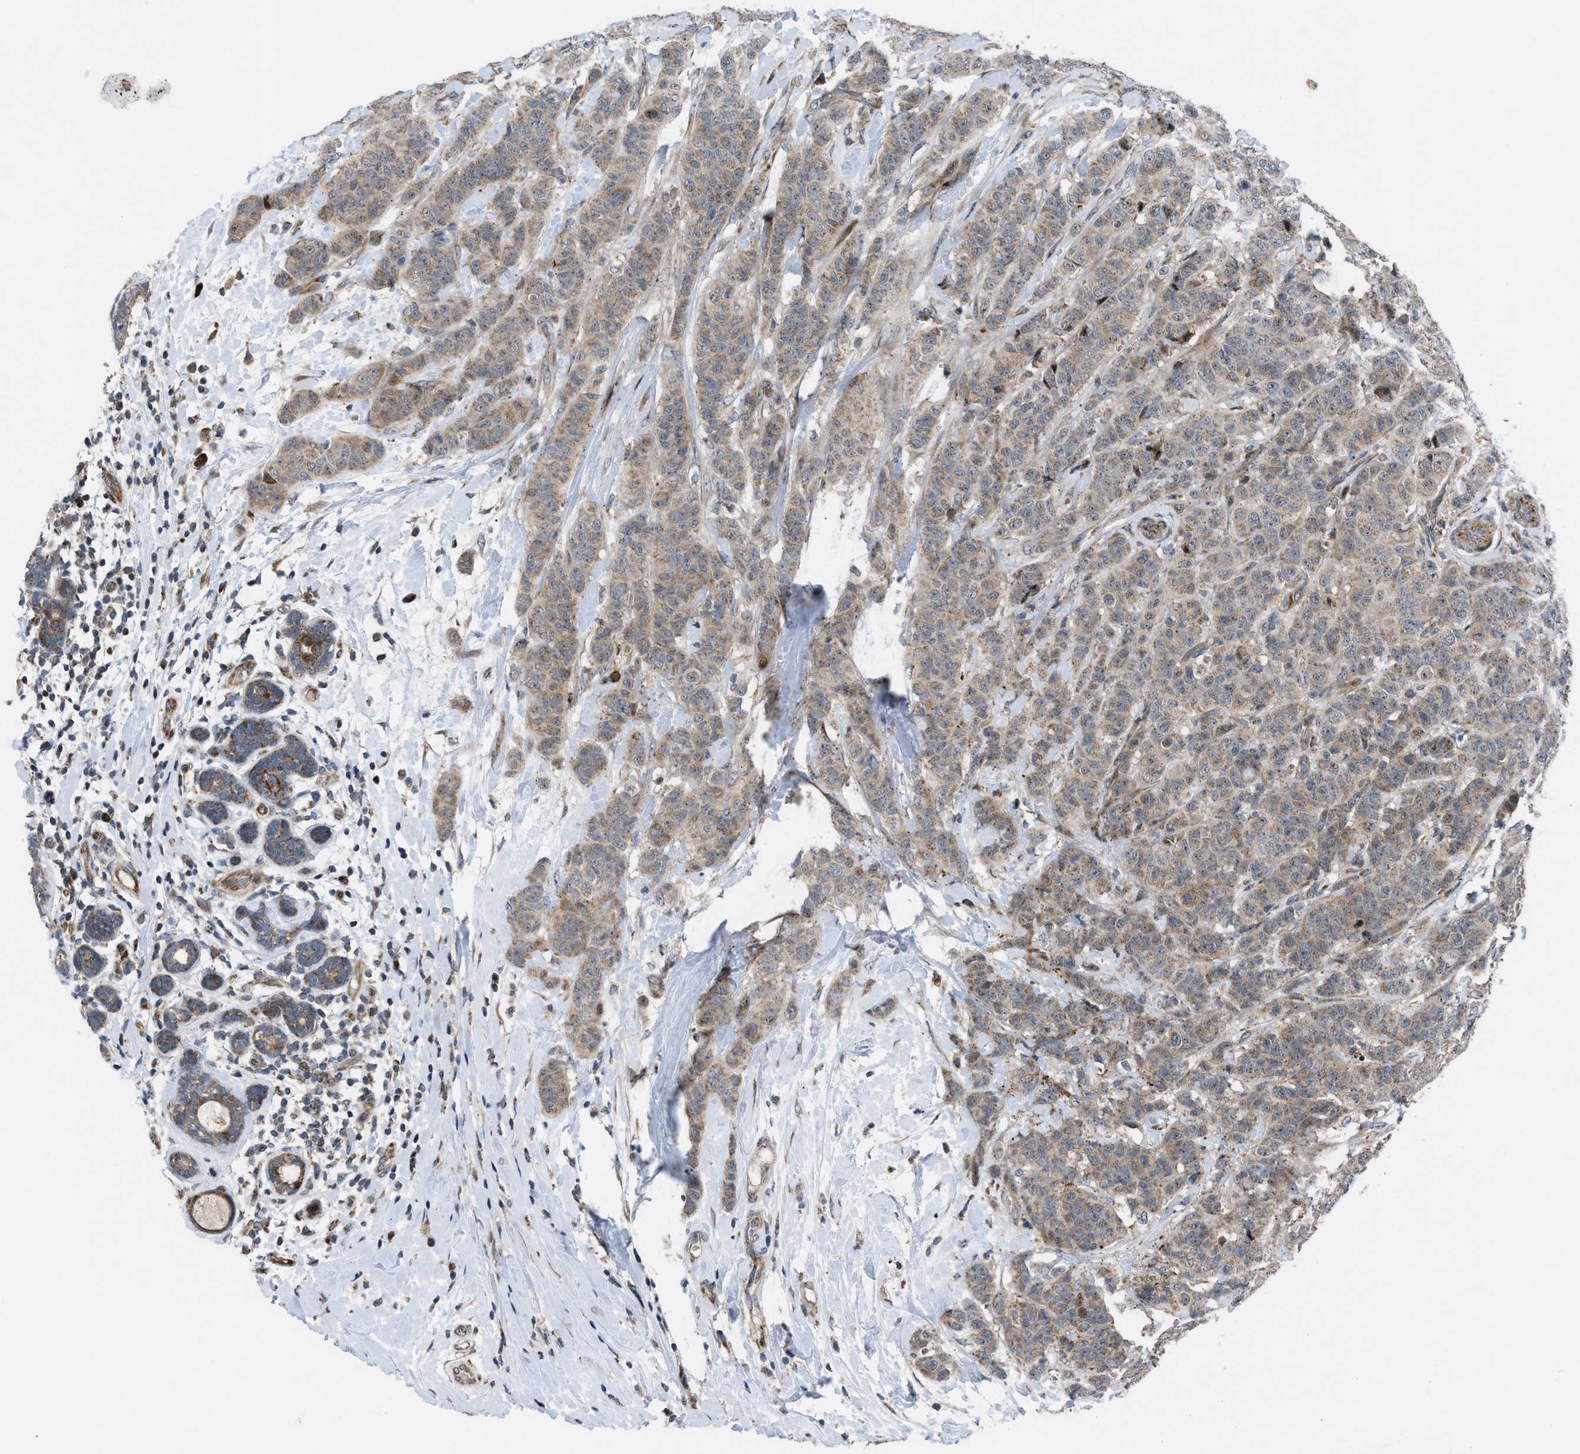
{"staining": {"intensity": "weak", "quantity": ">75%", "location": "cytoplasmic/membranous"}, "tissue": "breast cancer", "cell_type": "Tumor cells", "image_type": "cancer", "snomed": [{"axis": "morphology", "description": "Normal tissue, NOS"}, {"axis": "morphology", "description": "Duct carcinoma"}, {"axis": "topography", "description": "Breast"}], "caption": "Immunohistochemistry (DAB (3,3'-diaminobenzidine)) staining of breast cancer (invasive ductal carcinoma) demonstrates weak cytoplasmic/membranous protein expression in approximately >75% of tumor cells.", "gene": "AP3M2", "patient": {"sex": "female", "age": 40}}